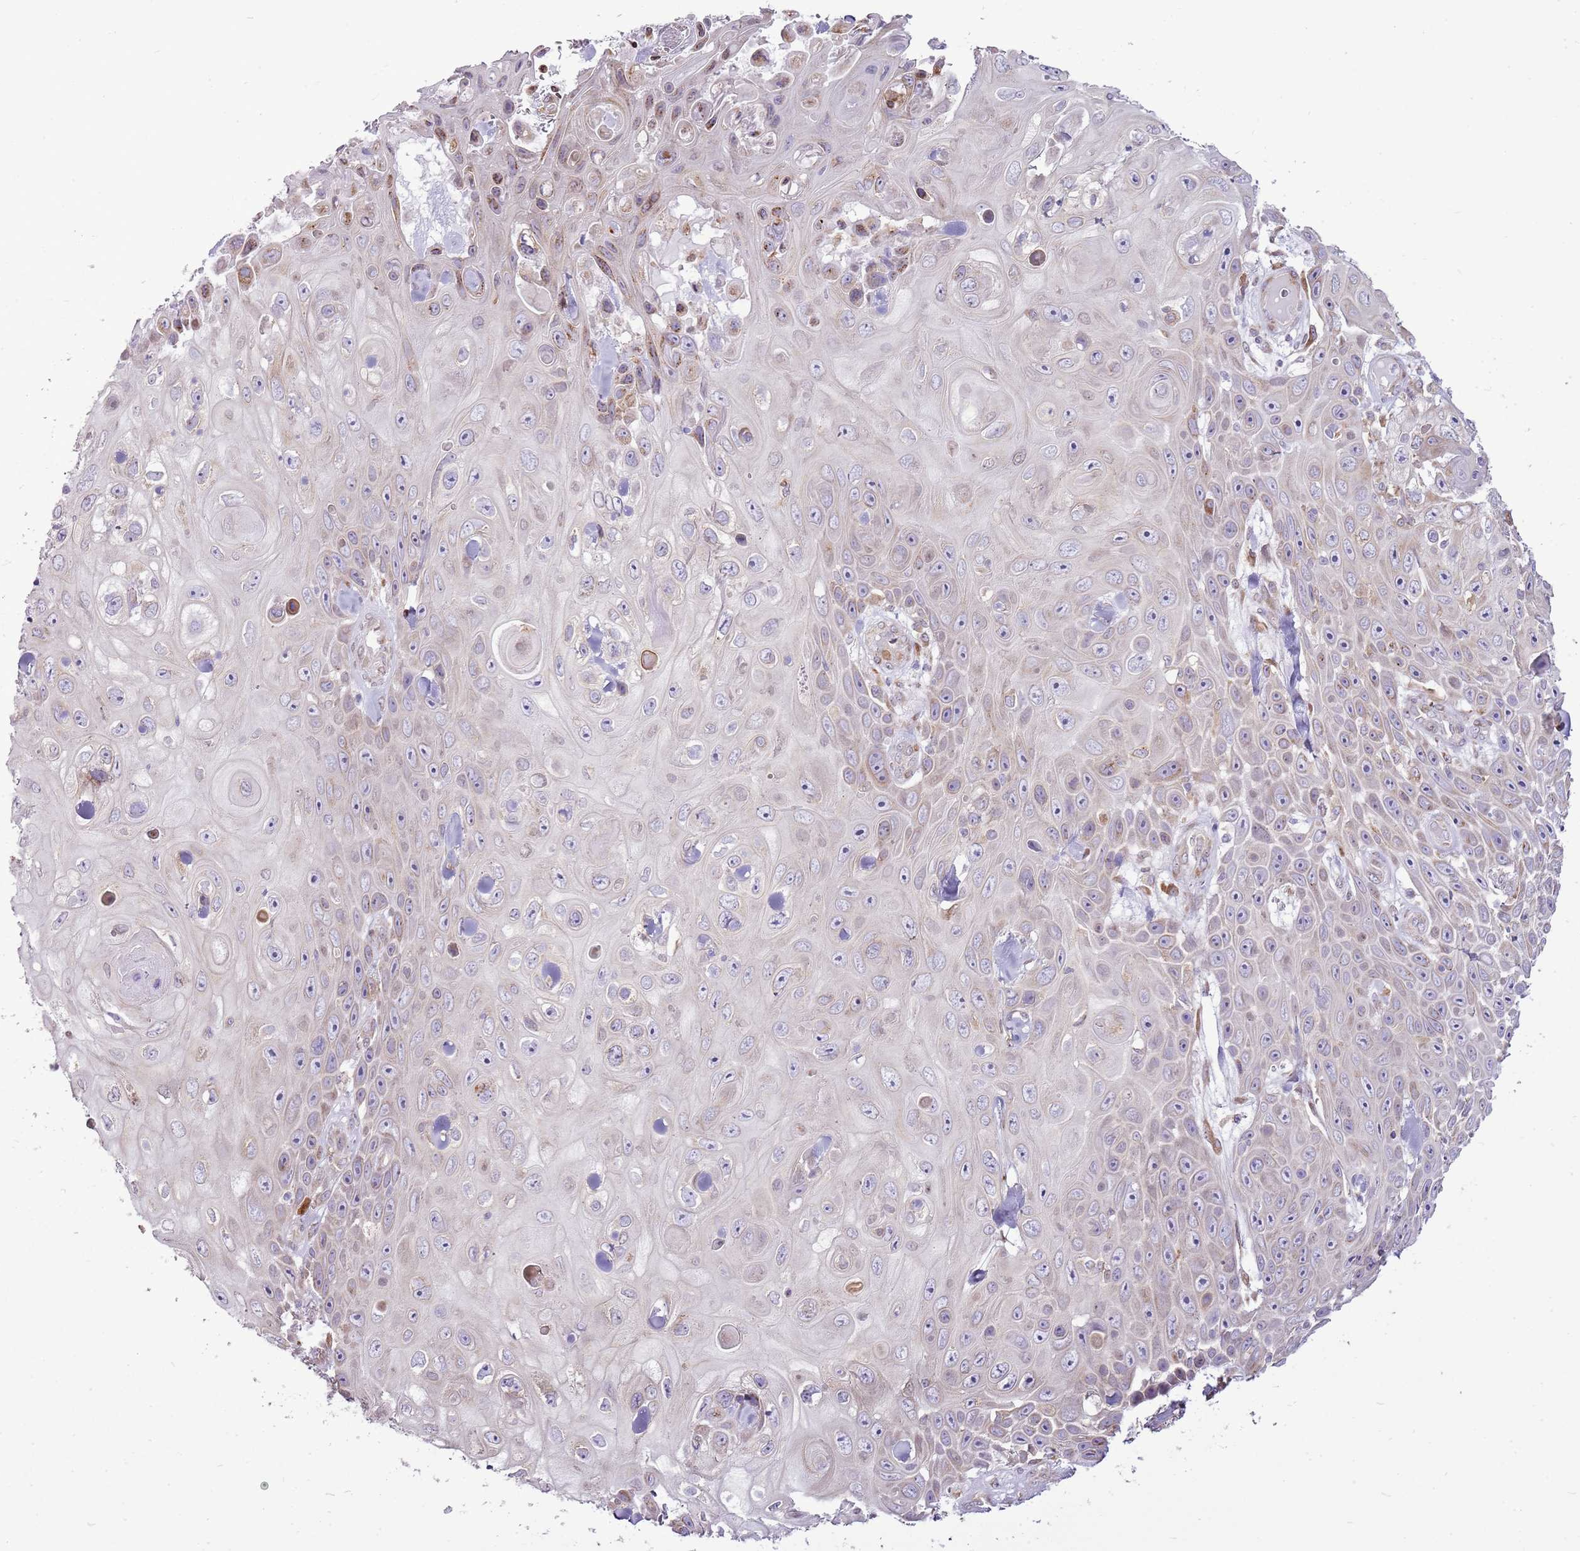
{"staining": {"intensity": "weak", "quantity": "<25%", "location": "cytoplasmic/membranous"}, "tissue": "skin cancer", "cell_type": "Tumor cells", "image_type": "cancer", "snomed": [{"axis": "morphology", "description": "Squamous cell carcinoma, NOS"}, {"axis": "topography", "description": "Skin"}], "caption": "Immunohistochemistry (IHC) image of skin cancer stained for a protein (brown), which displays no positivity in tumor cells. The staining was performed using DAB to visualize the protein expression in brown, while the nuclei were stained in blue with hematoxylin (Magnification: 20x).", "gene": "TMED10", "patient": {"sex": "male", "age": 82}}